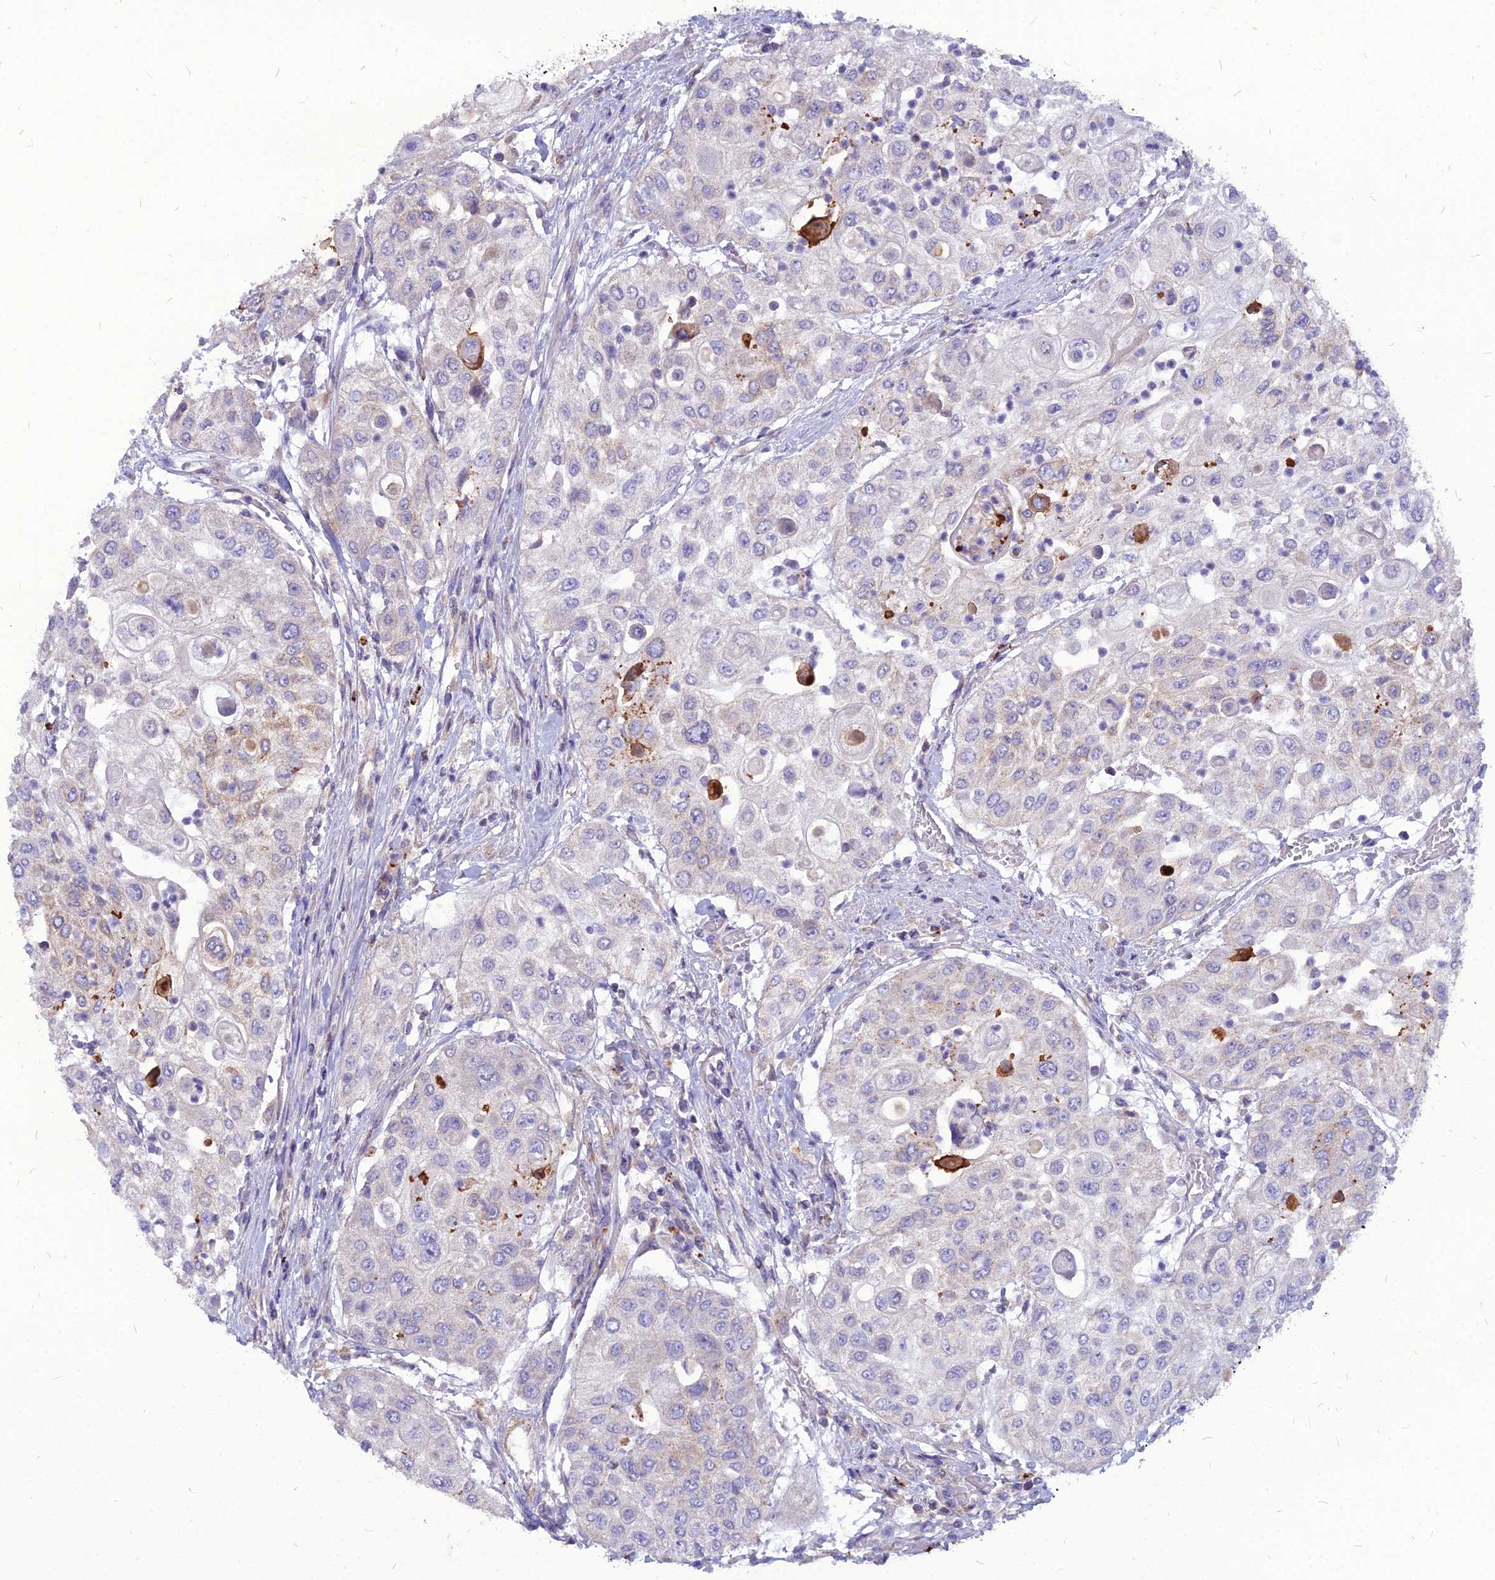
{"staining": {"intensity": "negative", "quantity": "none", "location": "none"}, "tissue": "urothelial cancer", "cell_type": "Tumor cells", "image_type": "cancer", "snomed": [{"axis": "morphology", "description": "Urothelial carcinoma, High grade"}, {"axis": "topography", "description": "Urinary bladder"}], "caption": "Immunohistochemistry micrograph of neoplastic tissue: urothelial carcinoma (high-grade) stained with DAB displays no significant protein positivity in tumor cells. The staining is performed using DAB (3,3'-diaminobenzidine) brown chromogen with nuclei counter-stained in using hematoxylin.", "gene": "PCED1B", "patient": {"sex": "female", "age": 79}}